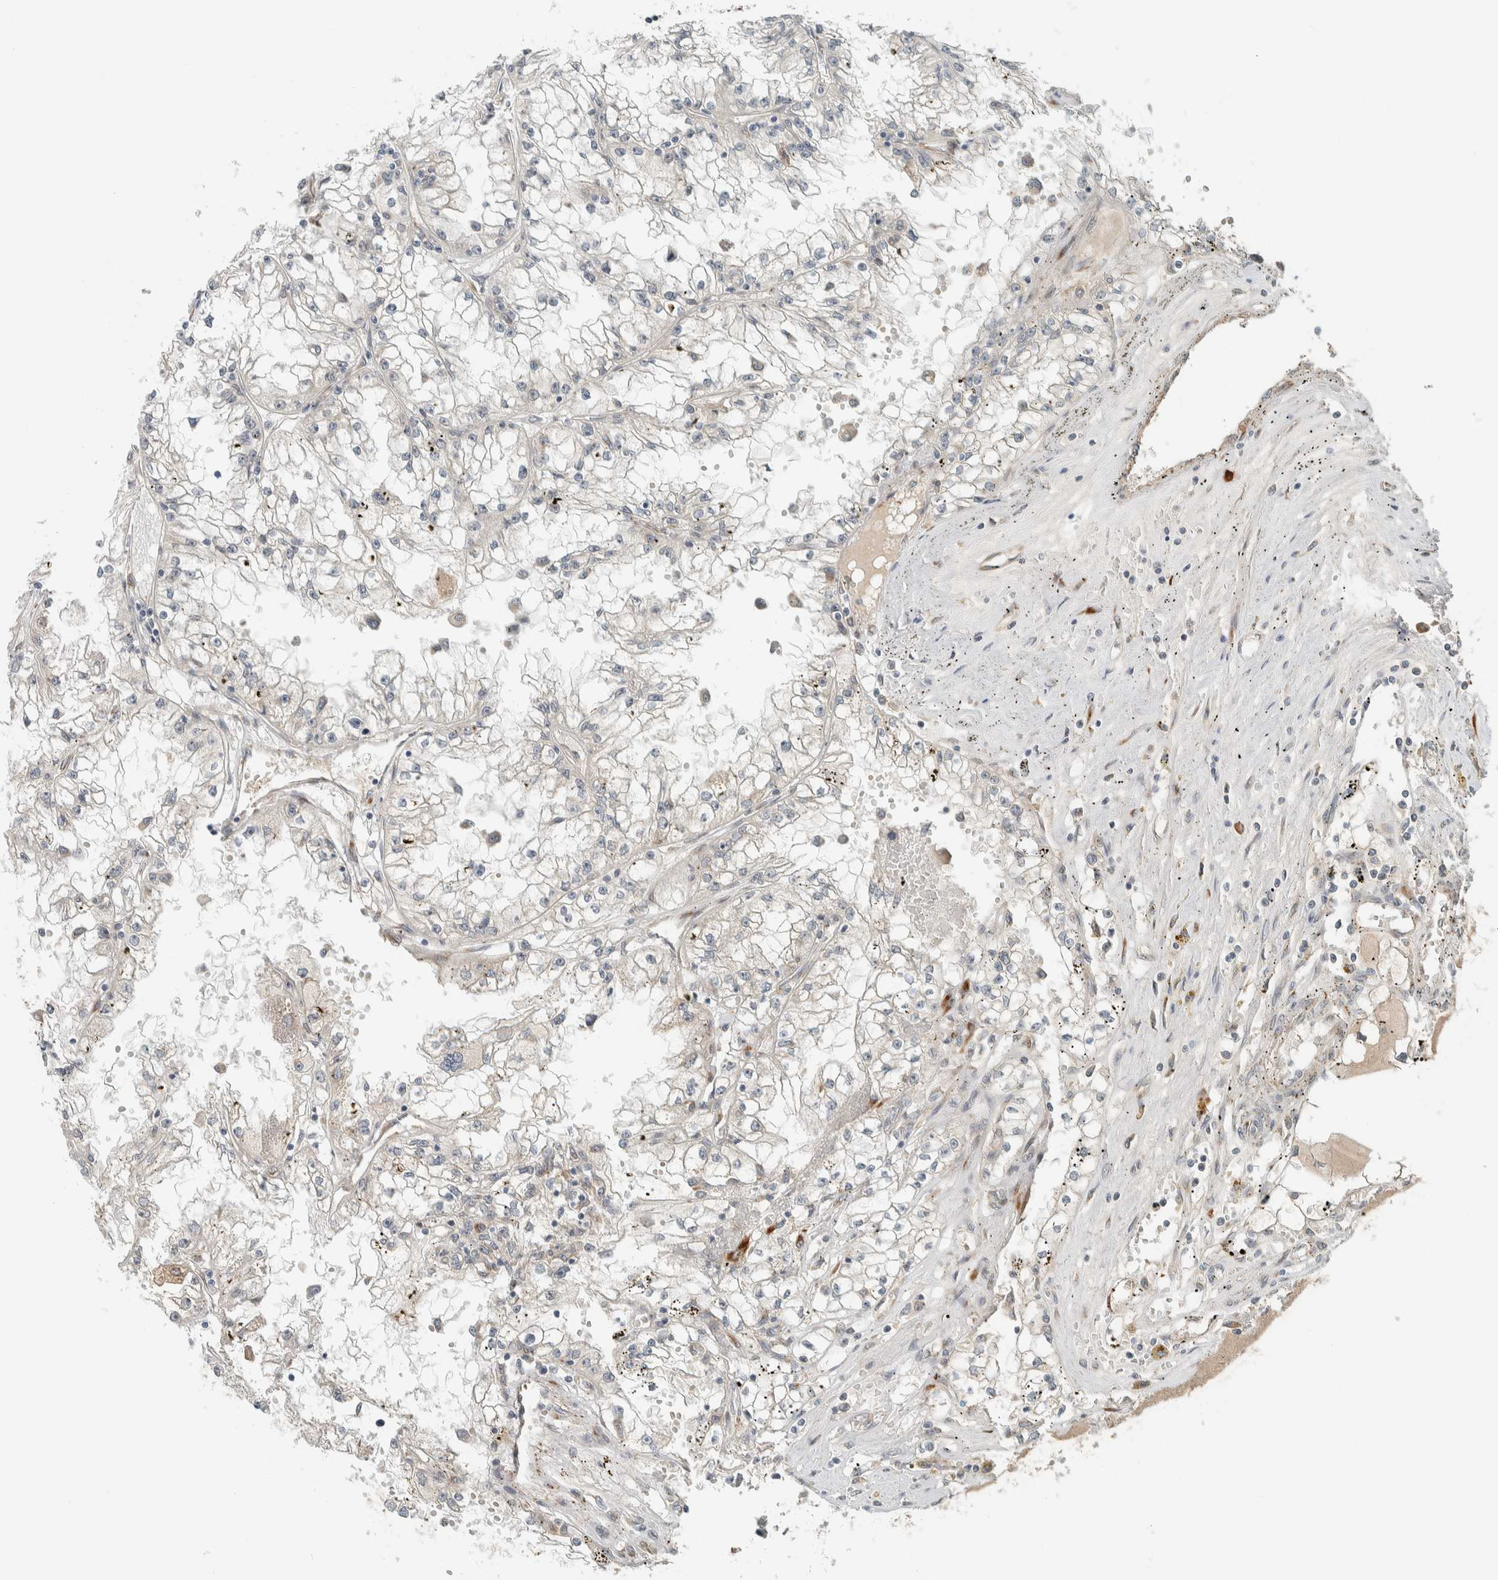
{"staining": {"intensity": "negative", "quantity": "none", "location": "none"}, "tissue": "renal cancer", "cell_type": "Tumor cells", "image_type": "cancer", "snomed": [{"axis": "morphology", "description": "Adenocarcinoma, NOS"}, {"axis": "topography", "description": "Kidney"}], "caption": "Image shows no protein expression in tumor cells of renal cancer (adenocarcinoma) tissue.", "gene": "CTBP2", "patient": {"sex": "male", "age": 56}}